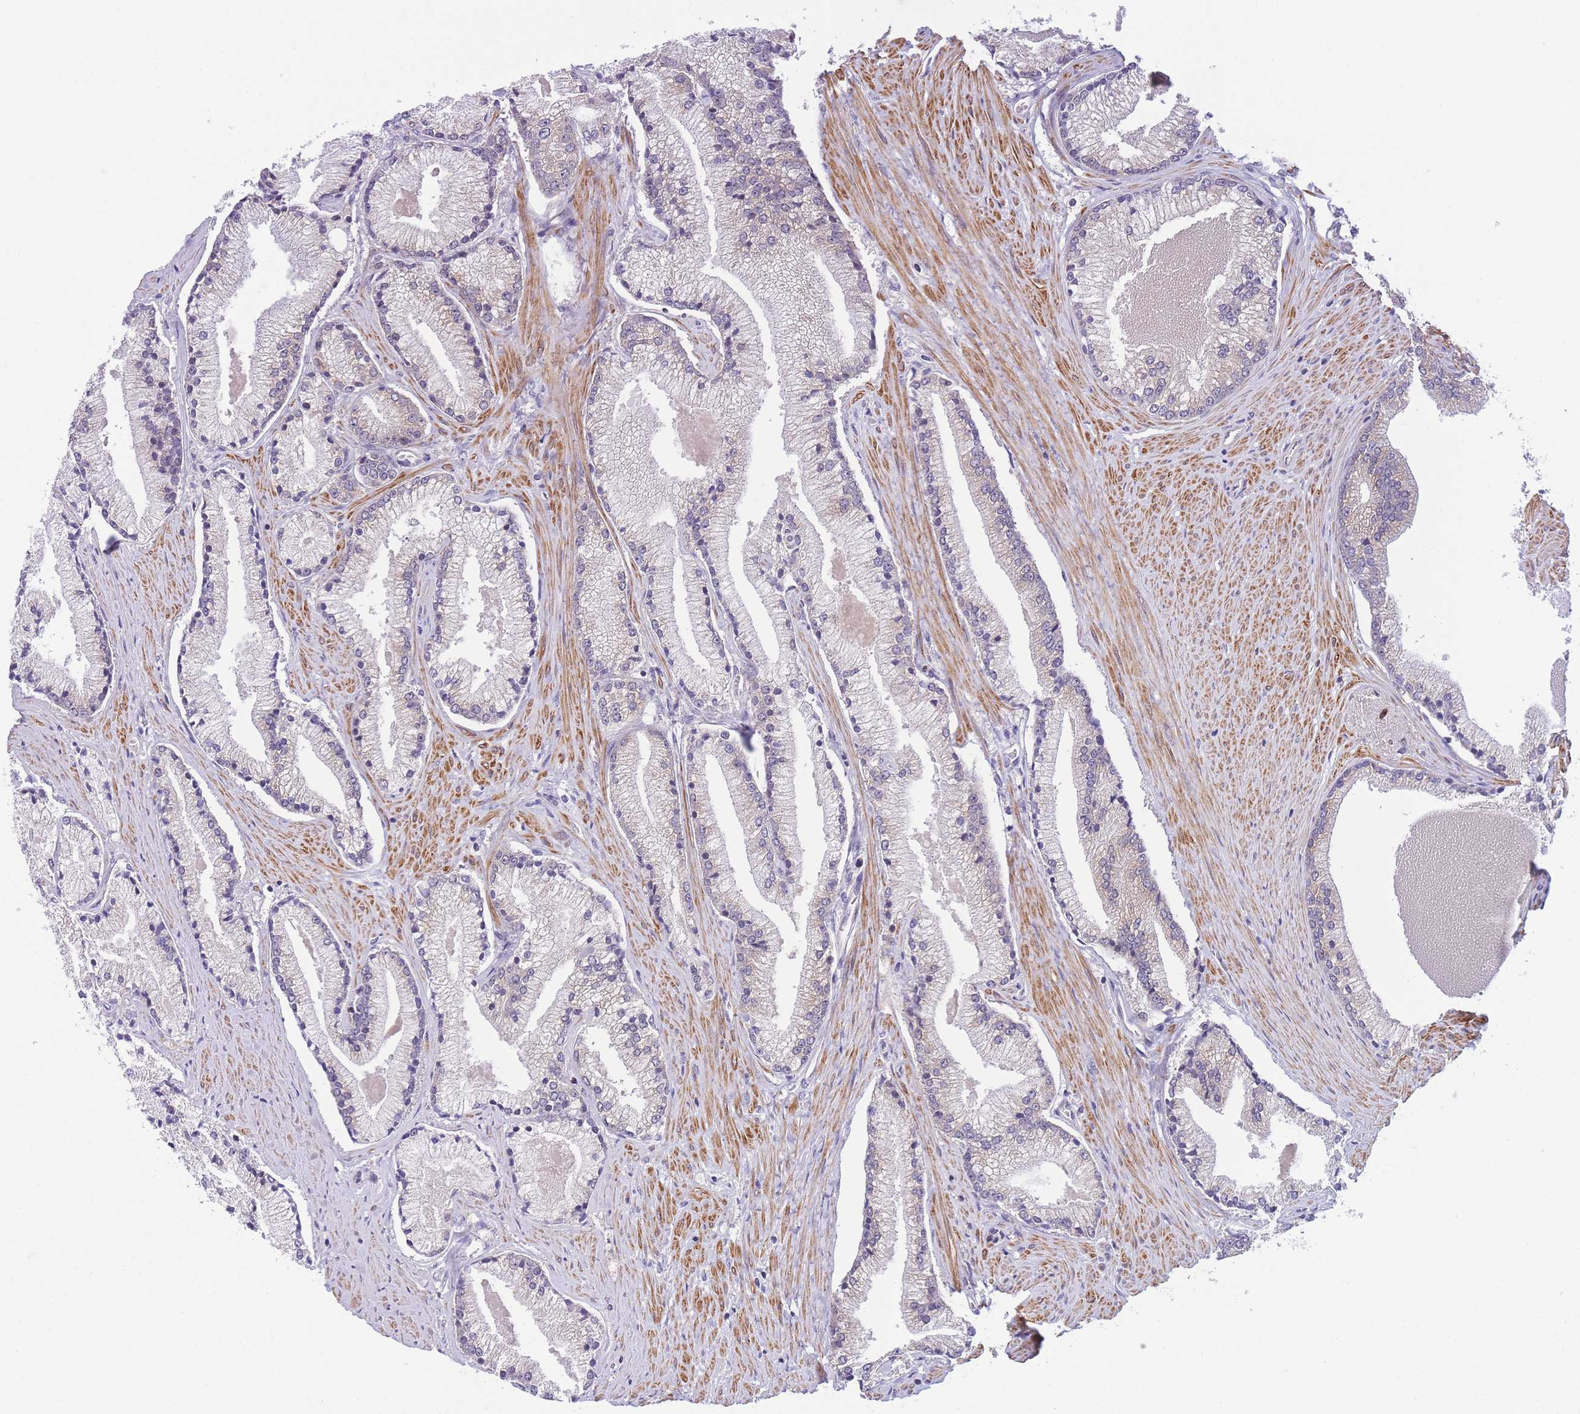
{"staining": {"intensity": "negative", "quantity": "none", "location": "none"}, "tissue": "prostate cancer", "cell_type": "Tumor cells", "image_type": "cancer", "snomed": [{"axis": "morphology", "description": "Adenocarcinoma, High grade"}, {"axis": "topography", "description": "Prostate"}], "caption": "Tumor cells are negative for protein expression in human prostate adenocarcinoma (high-grade).", "gene": "C9orf152", "patient": {"sex": "male", "age": 67}}